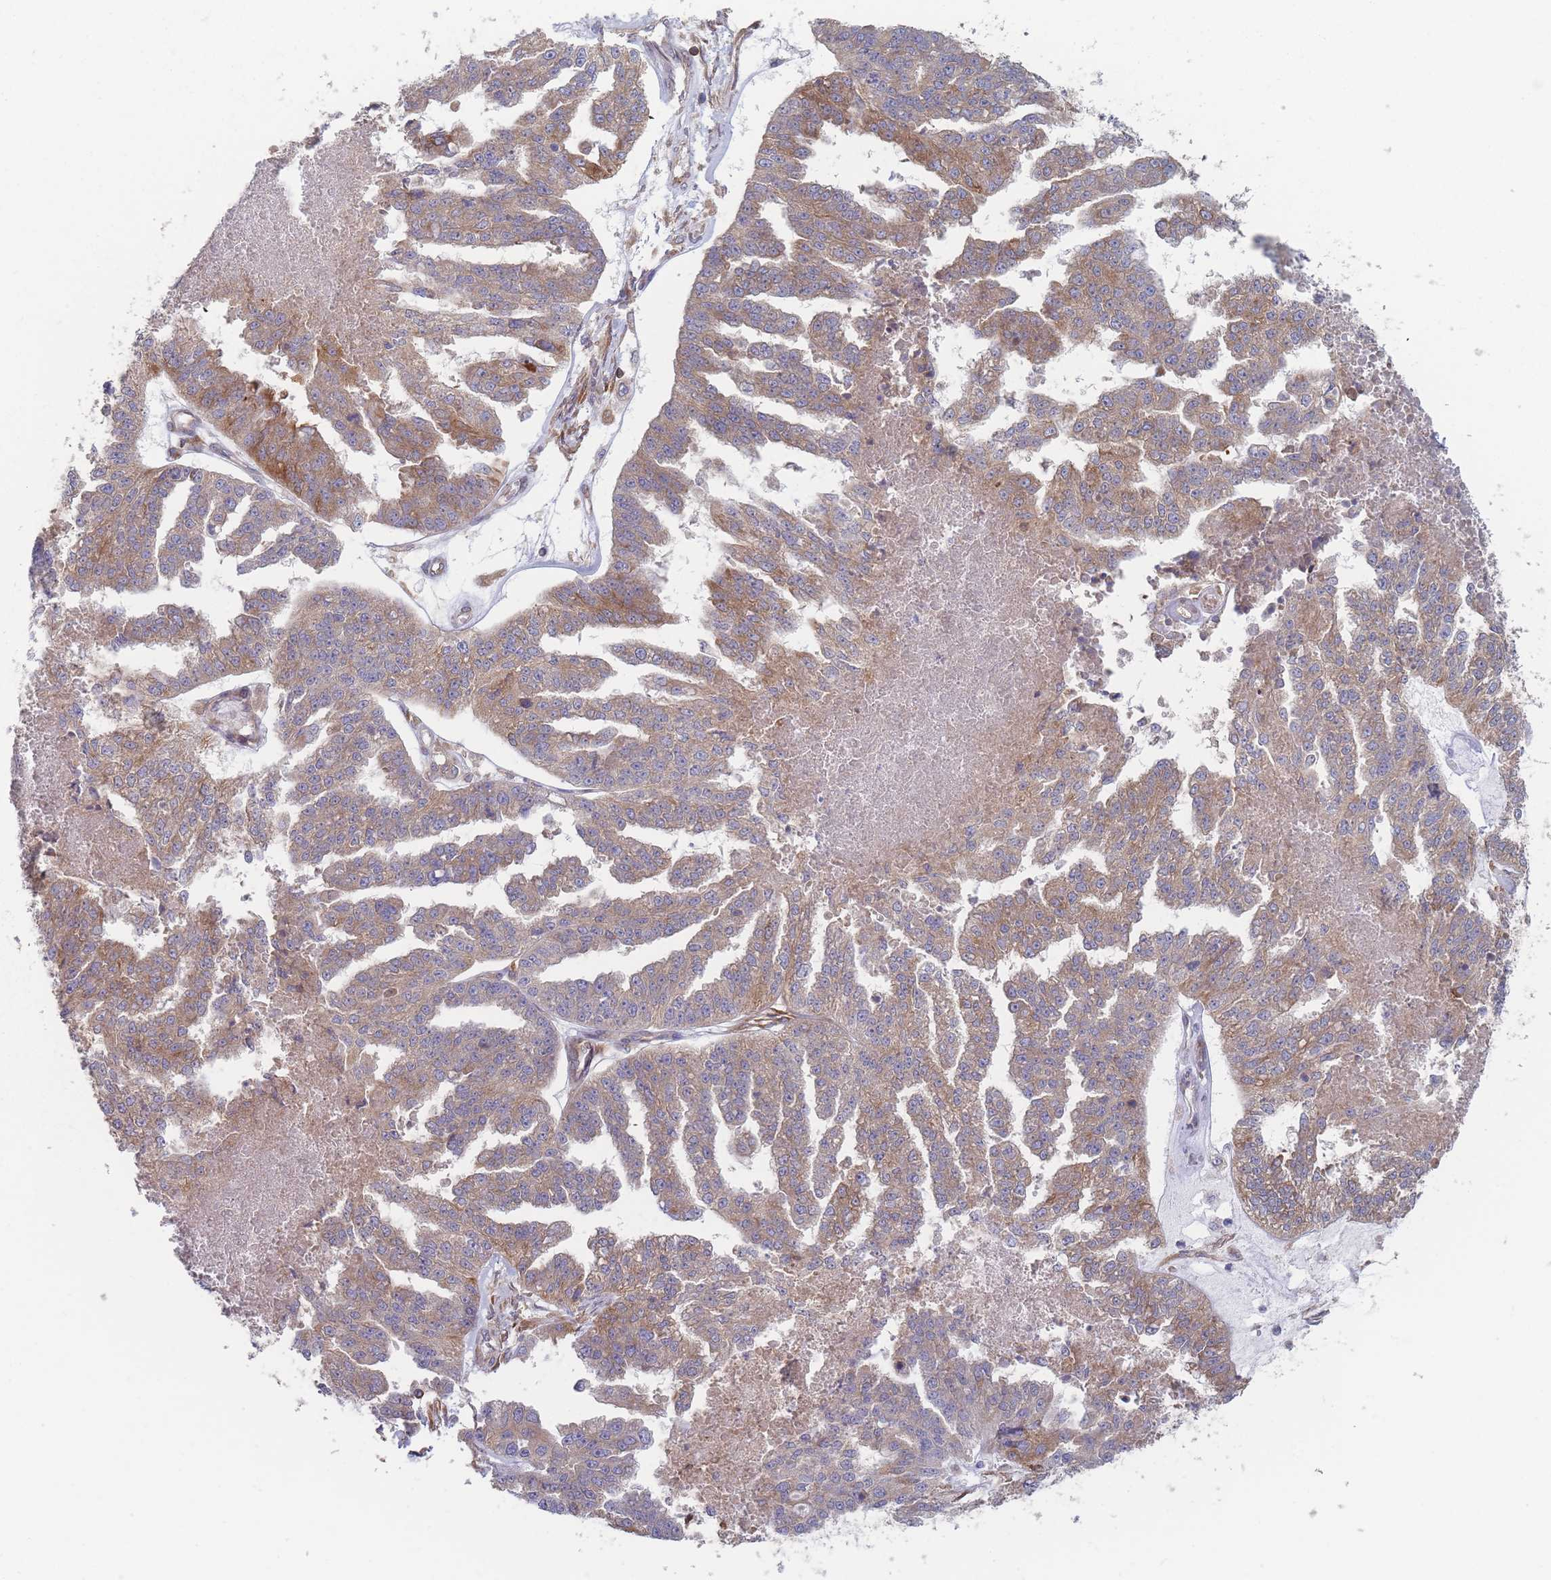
{"staining": {"intensity": "moderate", "quantity": ">75%", "location": "cytoplasmic/membranous"}, "tissue": "ovarian cancer", "cell_type": "Tumor cells", "image_type": "cancer", "snomed": [{"axis": "morphology", "description": "Cystadenocarcinoma, serous, NOS"}, {"axis": "topography", "description": "Ovary"}], "caption": "This photomicrograph demonstrates ovarian serous cystadenocarcinoma stained with immunohistochemistry (IHC) to label a protein in brown. The cytoplasmic/membranous of tumor cells show moderate positivity for the protein. Nuclei are counter-stained blue.", "gene": "KDSR", "patient": {"sex": "female", "age": 58}}